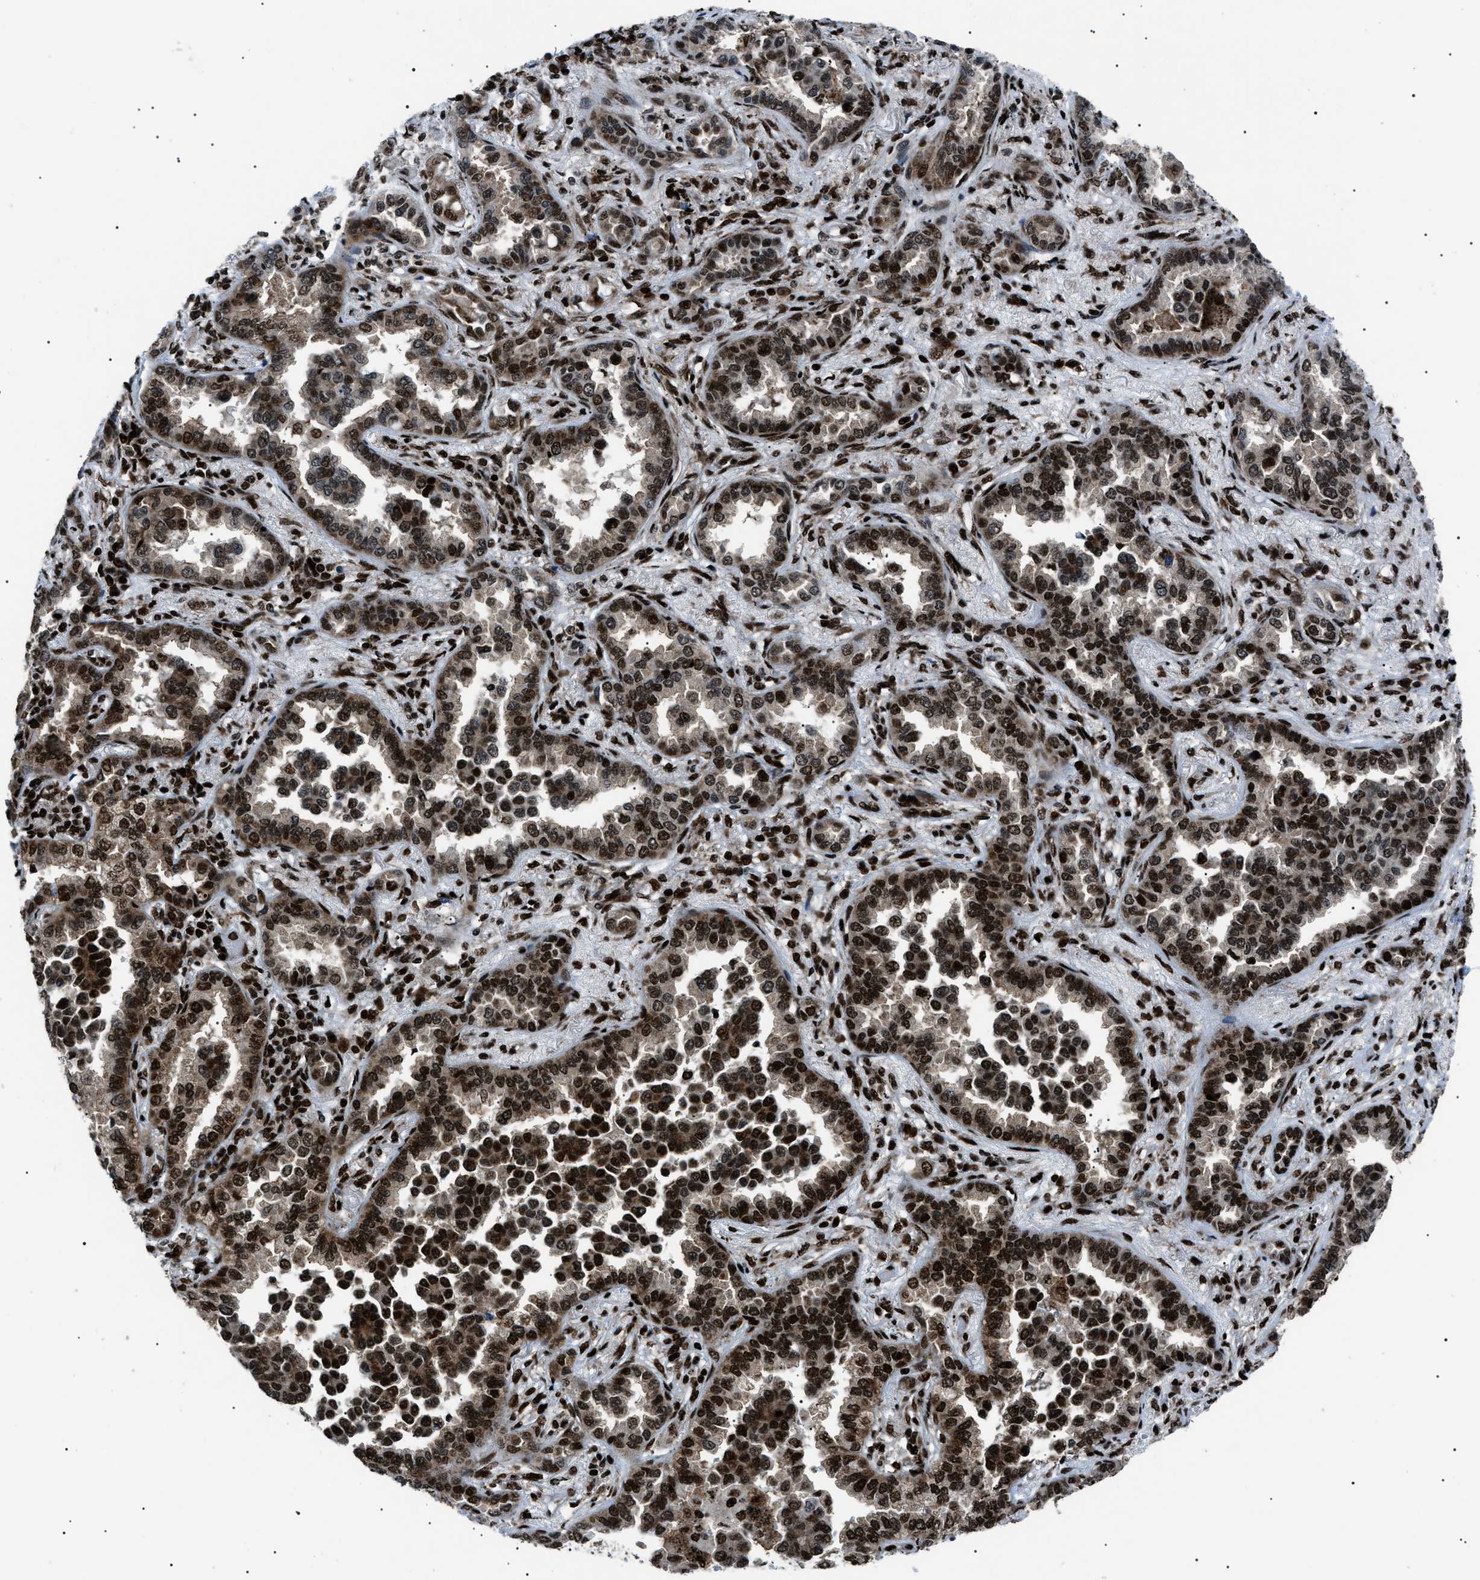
{"staining": {"intensity": "strong", "quantity": ">75%", "location": "nuclear"}, "tissue": "lung cancer", "cell_type": "Tumor cells", "image_type": "cancer", "snomed": [{"axis": "morphology", "description": "Normal tissue, NOS"}, {"axis": "morphology", "description": "Adenocarcinoma, NOS"}, {"axis": "topography", "description": "Lung"}], "caption": "Immunohistochemistry (IHC) histopathology image of neoplastic tissue: lung cancer (adenocarcinoma) stained using IHC displays high levels of strong protein expression localized specifically in the nuclear of tumor cells, appearing as a nuclear brown color.", "gene": "HNRNPK", "patient": {"sex": "male", "age": 59}}